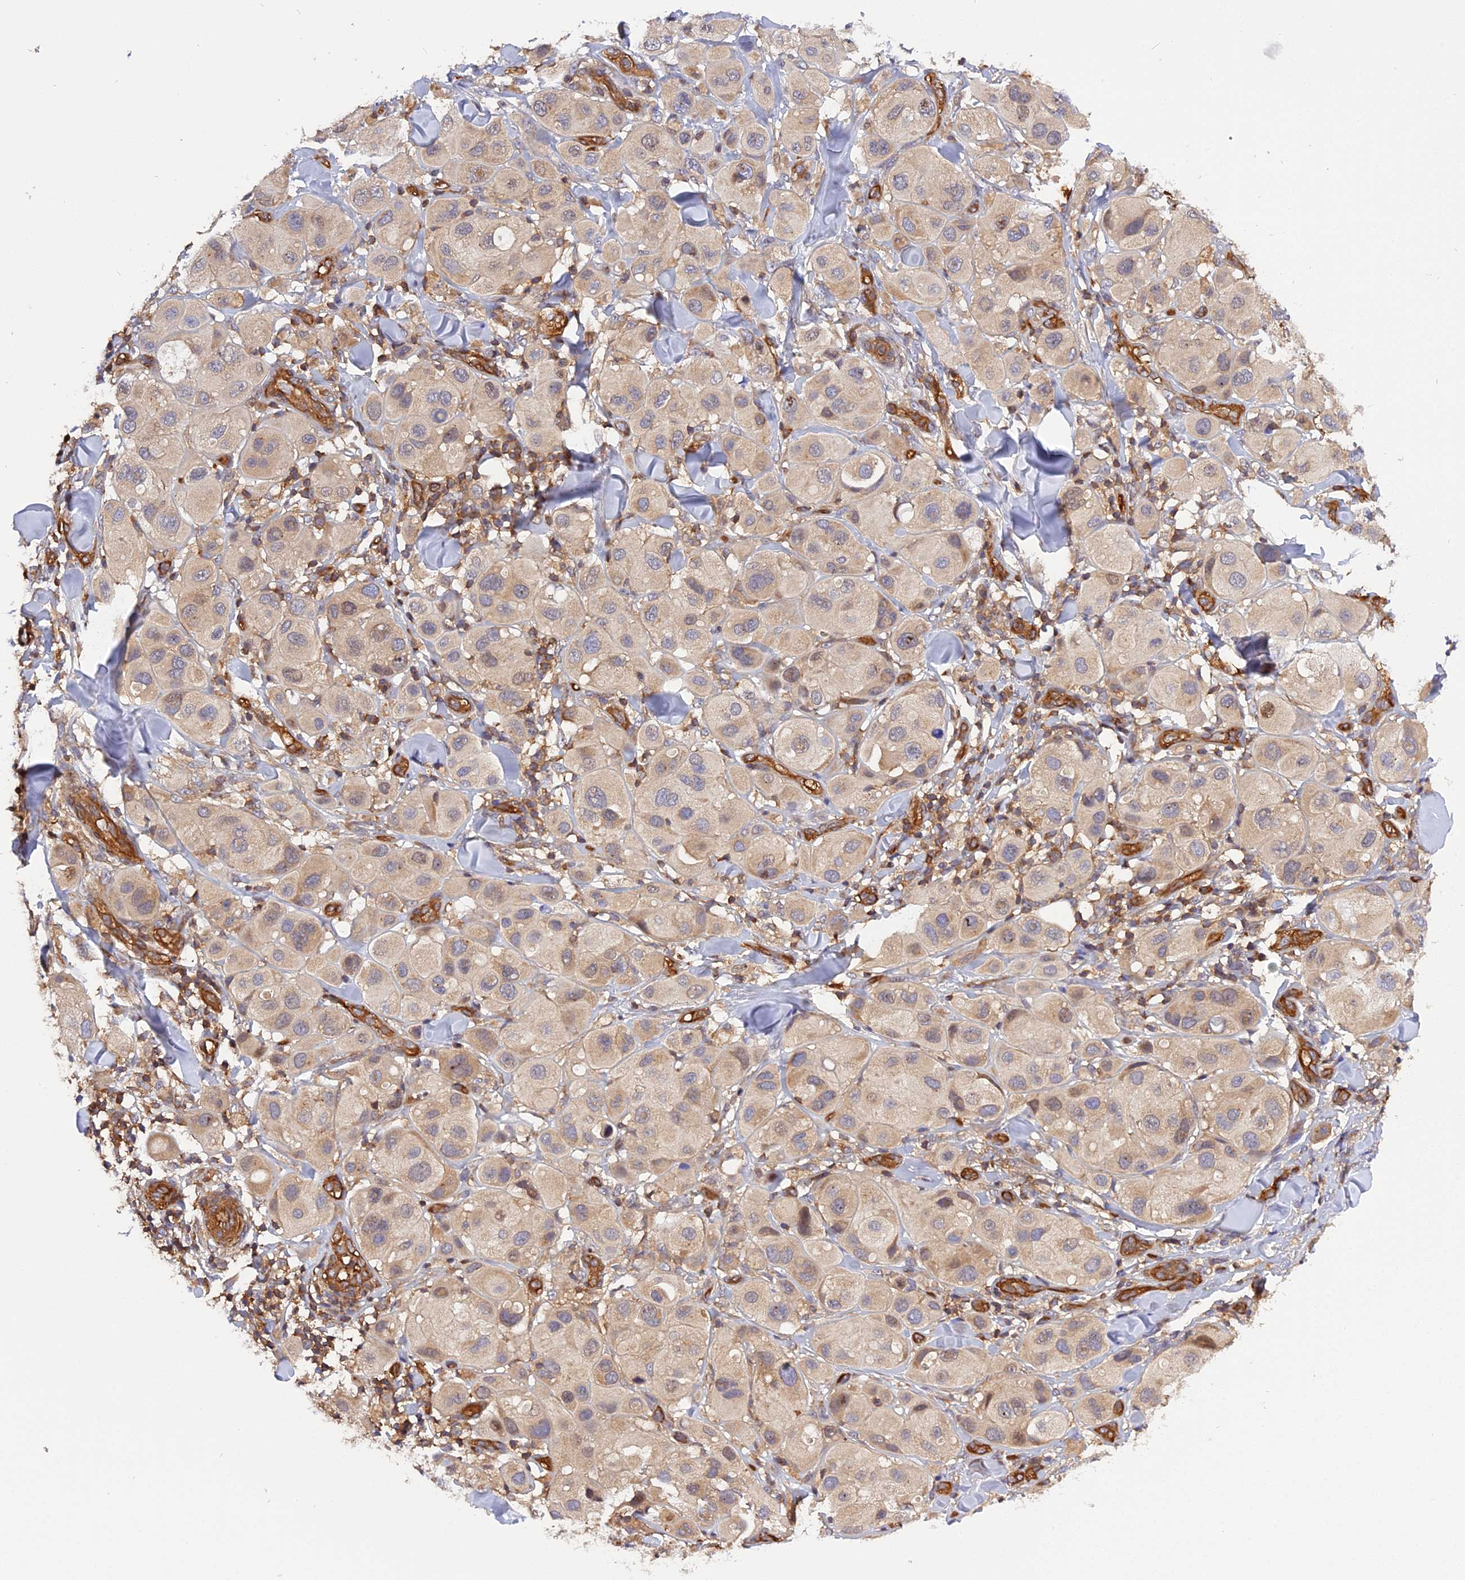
{"staining": {"intensity": "negative", "quantity": "none", "location": "none"}, "tissue": "melanoma", "cell_type": "Tumor cells", "image_type": "cancer", "snomed": [{"axis": "morphology", "description": "Malignant melanoma, Metastatic site"}, {"axis": "topography", "description": "Skin"}], "caption": "Melanoma was stained to show a protein in brown. There is no significant staining in tumor cells.", "gene": "C5orf22", "patient": {"sex": "male", "age": 41}}